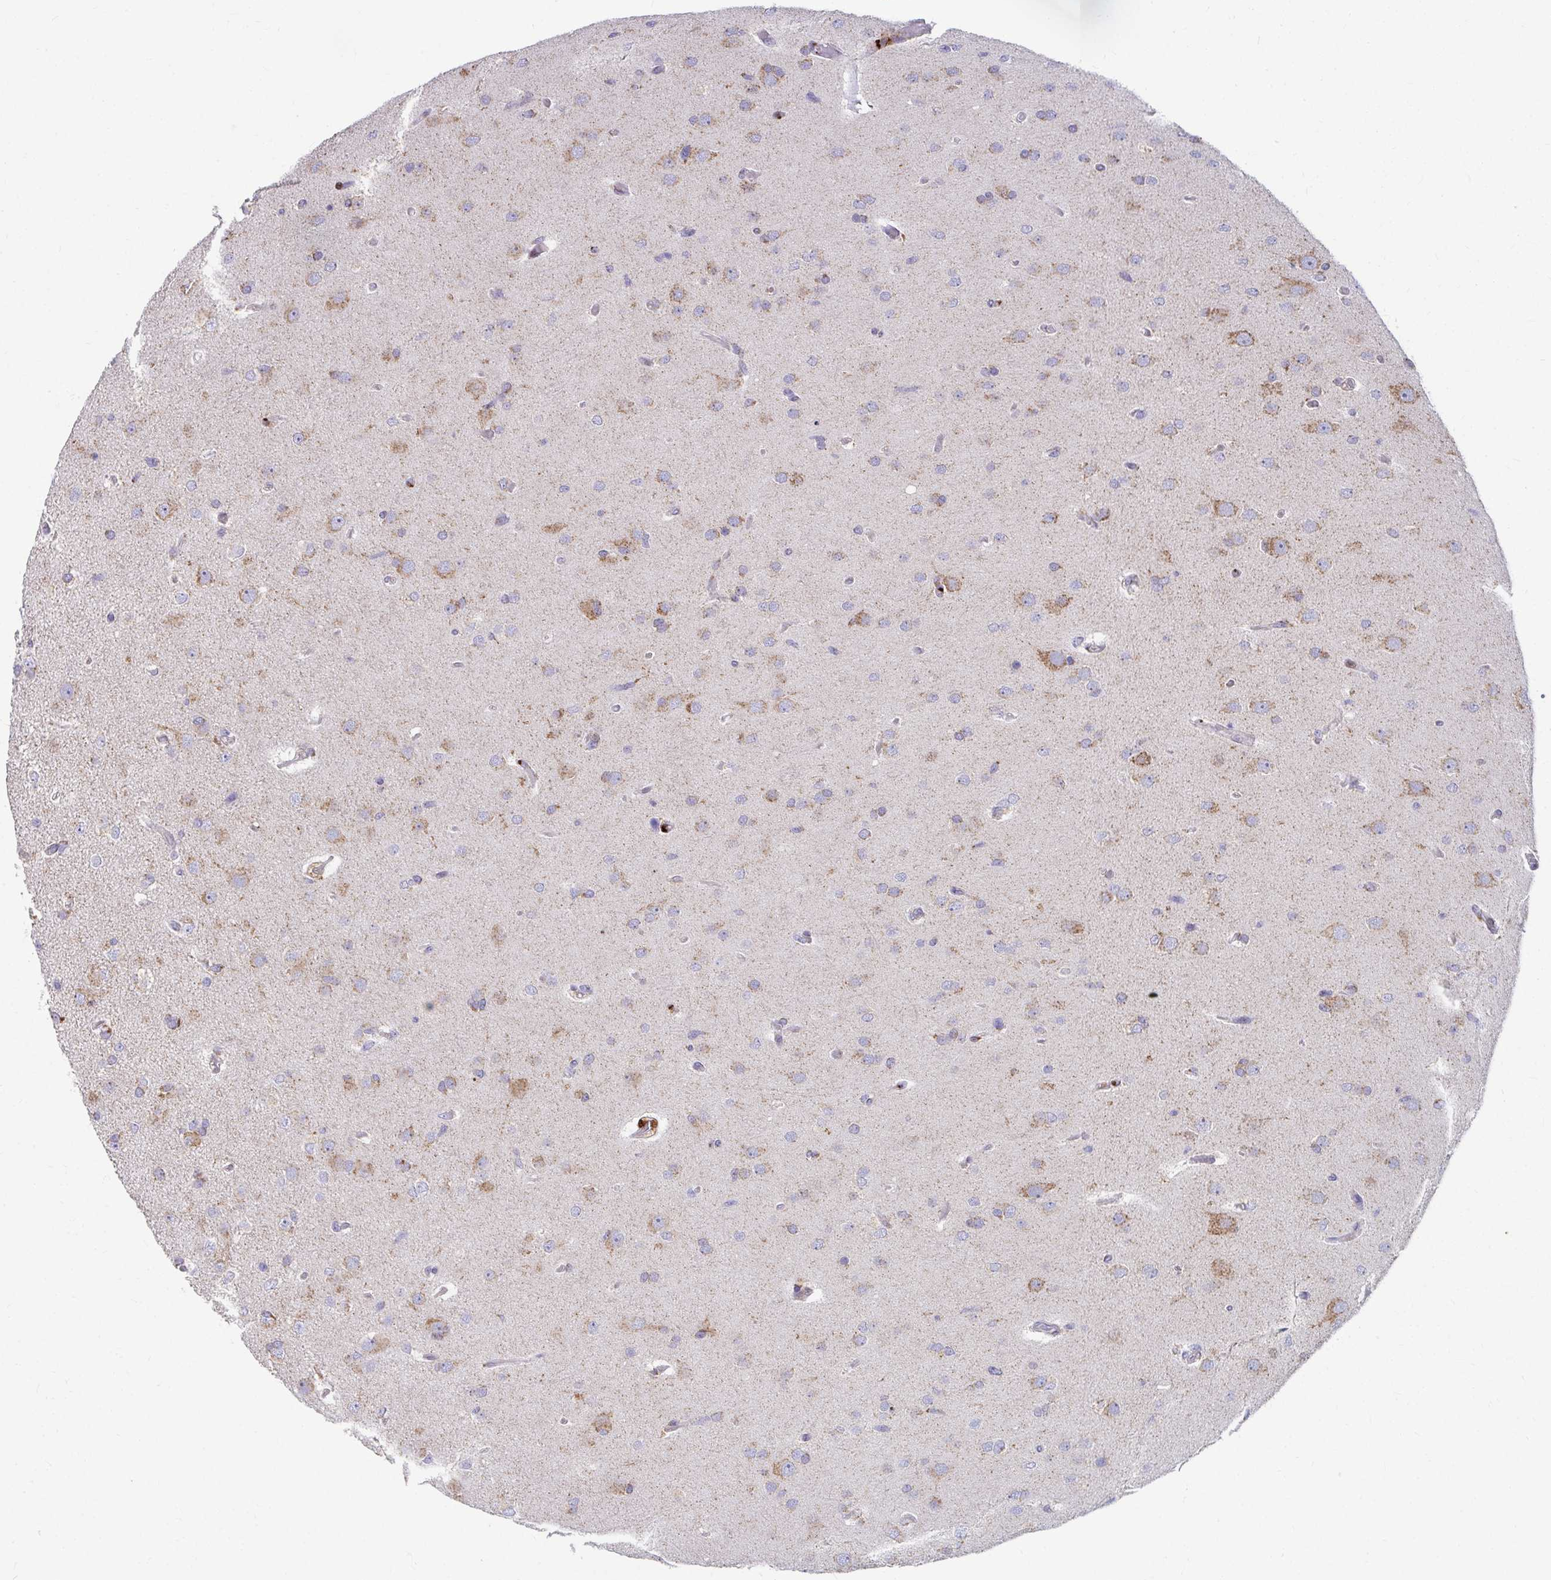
{"staining": {"intensity": "moderate", "quantity": "25%-75%", "location": "cytoplasmic/membranous"}, "tissue": "glioma", "cell_type": "Tumor cells", "image_type": "cancer", "snomed": [{"axis": "morphology", "description": "Glioma, malignant, High grade"}, {"axis": "topography", "description": "Brain"}], "caption": "High-grade glioma (malignant) stained for a protein demonstrates moderate cytoplasmic/membranous positivity in tumor cells. Using DAB (3,3'-diaminobenzidine) (brown) and hematoxylin (blue) stains, captured at high magnification using brightfield microscopy.", "gene": "EXOC5", "patient": {"sex": "male", "age": 53}}